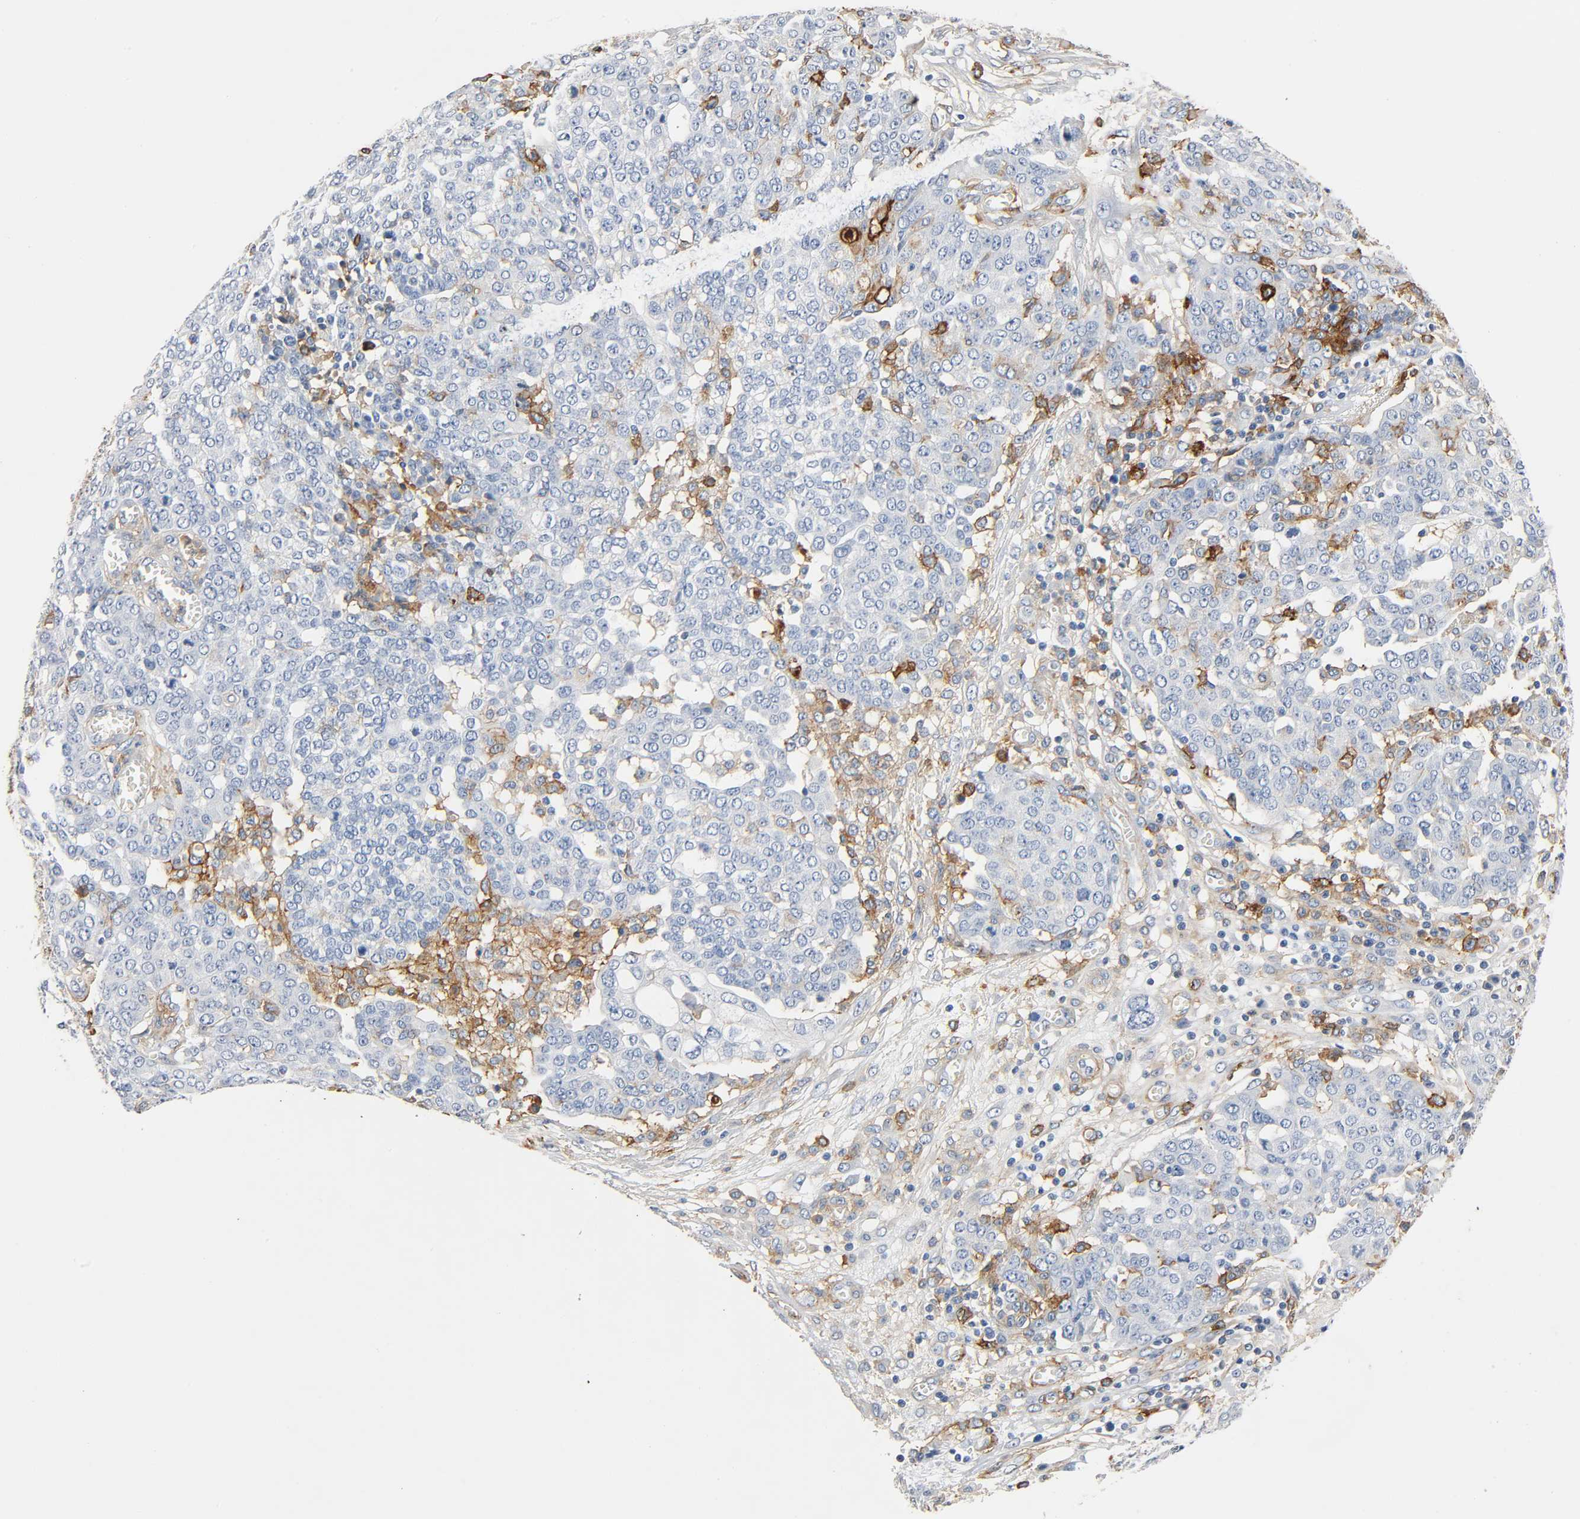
{"staining": {"intensity": "moderate", "quantity": "<25%", "location": "cytoplasmic/membranous"}, "tissue": "ovarian cancer", "cell_type": "Tumor cells", "image_type": "cancer", "snomed": [{"axis": "morphology", "description": "Cystadenocarcinoma, serous, NOS"}, {"axis": "topography", "description": "Soft tissue"}, {"axis": "topography", "description": "Ovary"}], "caption": "High-magnification brightfield microscopy of ovarian cancer (serous cystadenocarcinoma) stained with DAB (brown) and counterstained with hematoxylin (blue). tumor cells exhibit moderate cytoplasmic/membranous expression is seen in approximately<25% of cells.", "gene": "ANPEP", "patient": {"sex": "female", "age": 57}}